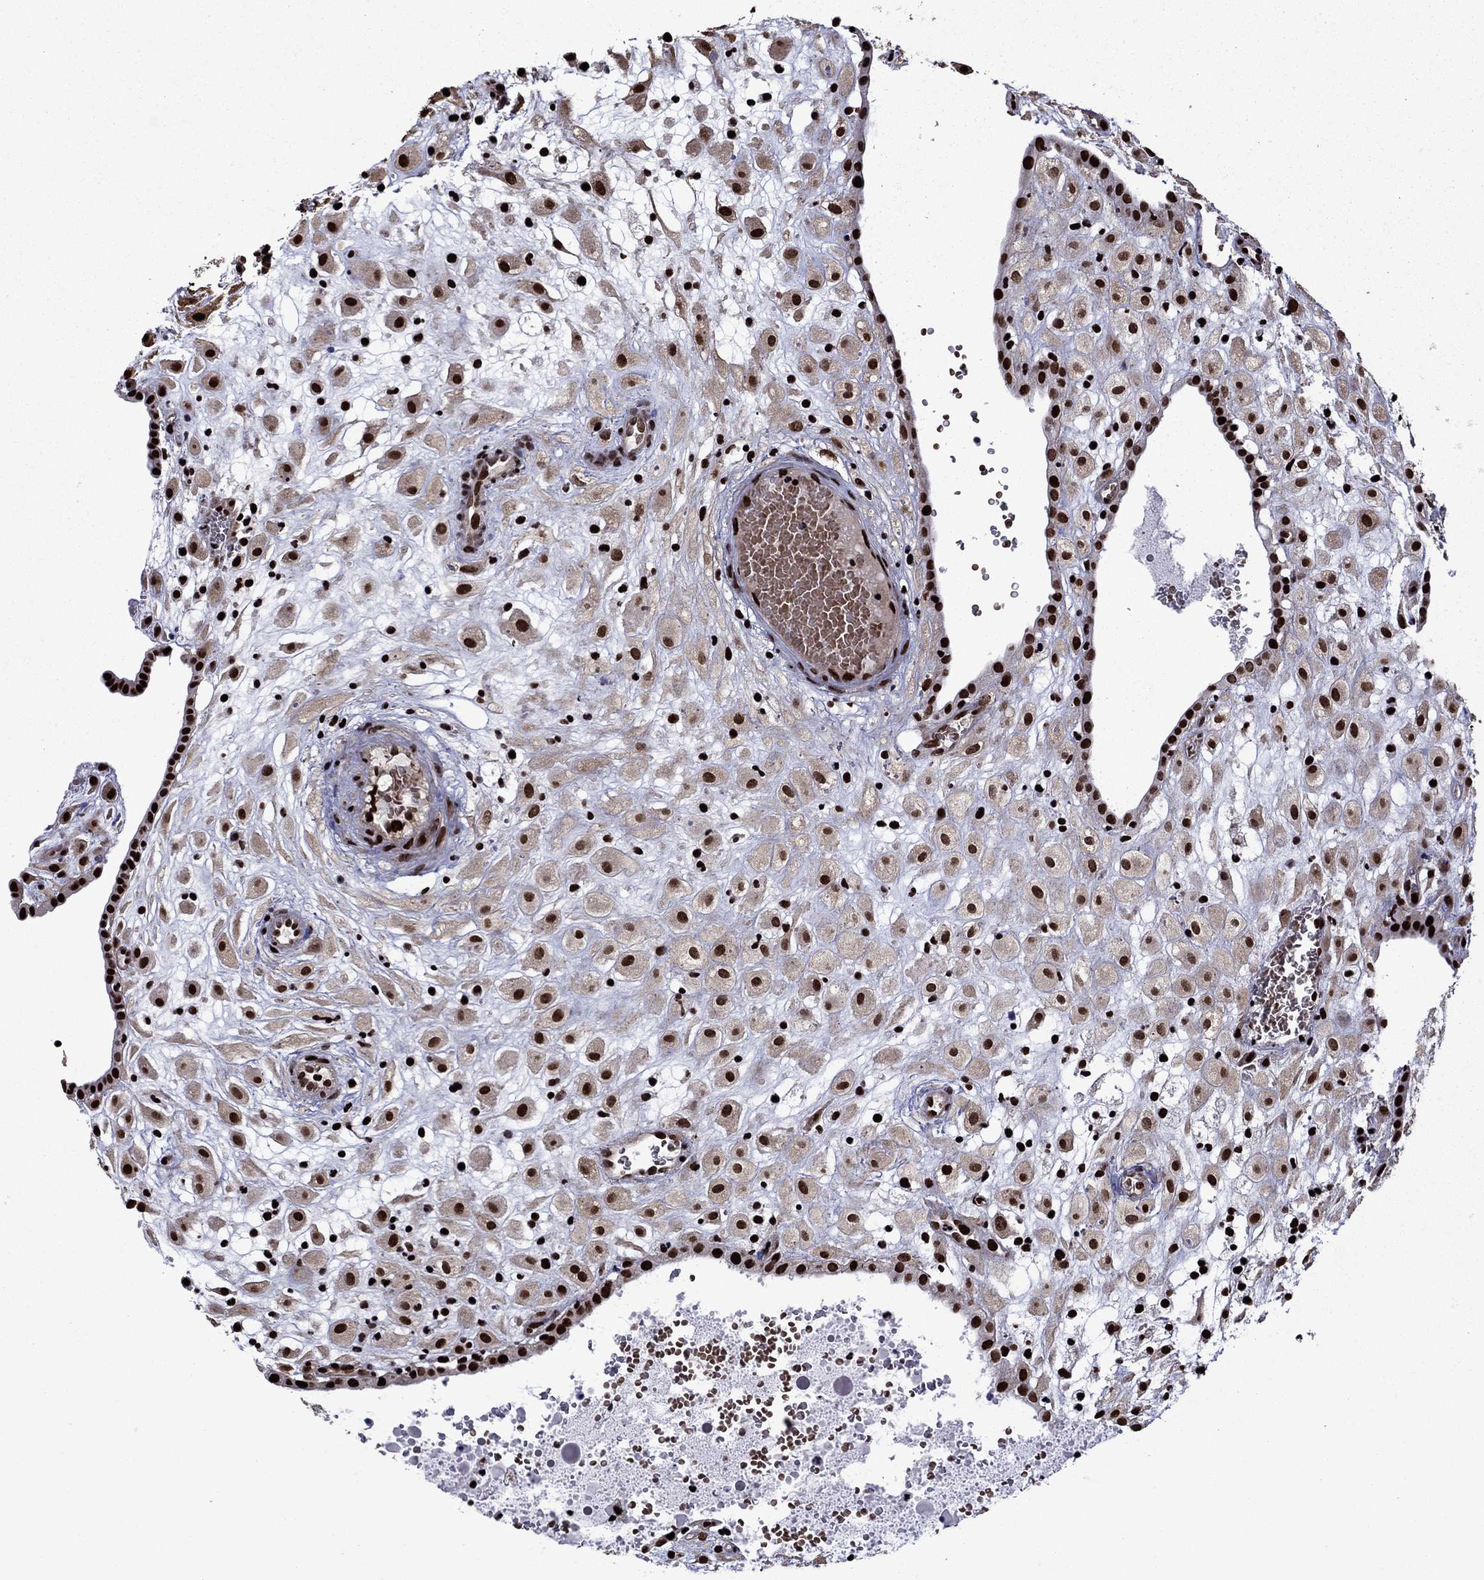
{"staining": {"intensity": "strong", "quantity": ">75%", "location": "nuclear"}, "tissue": "placenta", "cell_type": "Decidual cells", "image_type": "normal", "snomed": [{"axis": "morphology", "description": "Normal tissue, NOS"}, {"axis": "topography", "description": "Placenta"}], "caption": "This photomicrograph shows immunohistochemistry staining of normal placenta, with high strong nuclear staining in about >75% of decidual cells.", "gene": "LIMK1", "patient": {"sex": "female", "age": 24}}